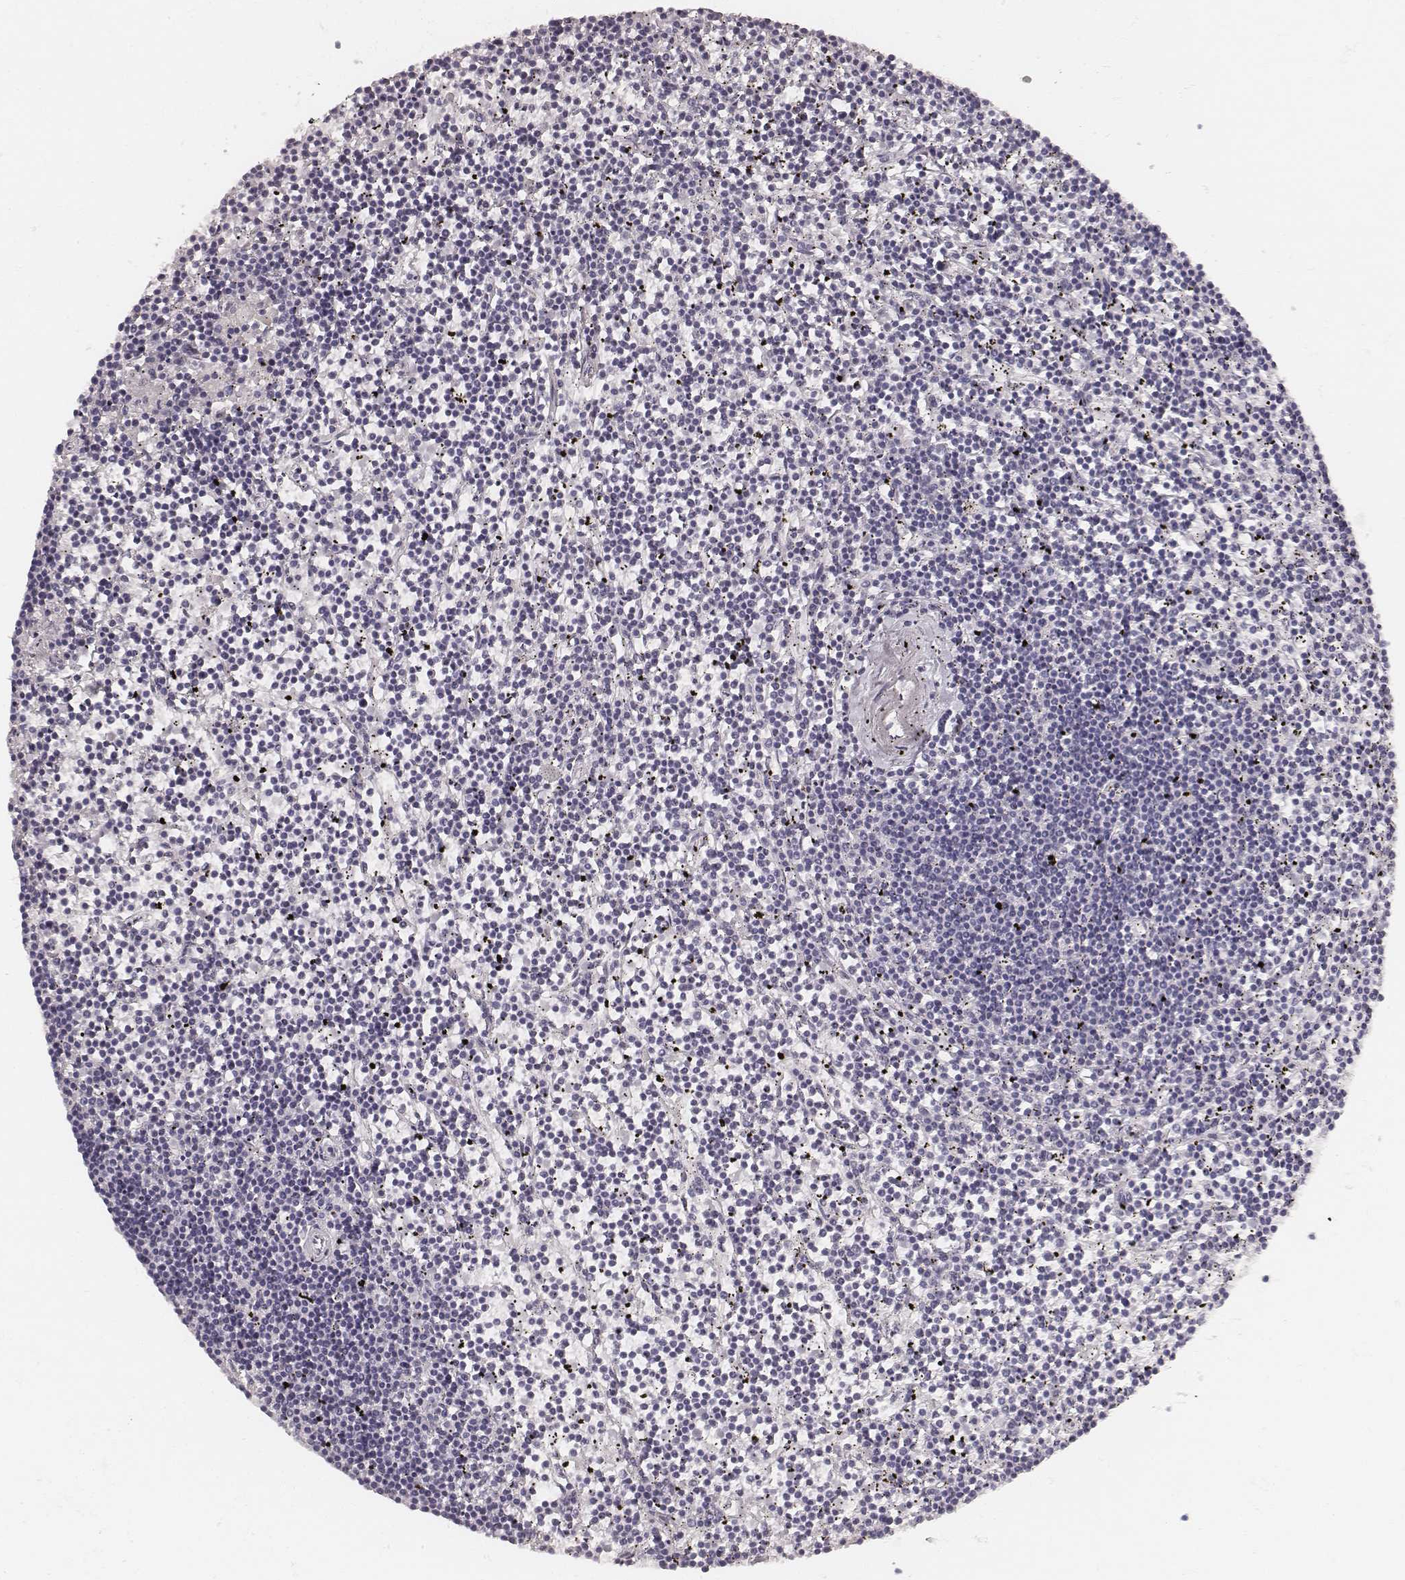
{"staining": {"intensity": "negative", "quantity": "none", "location": "none"}, "tissue": "lymphoma", "cell_type": "Tumor cells", "image_type": "cancer", "snomed": [{"axis": "morphology", "description": "Malignant lymphoma, non-Hodgkin's type, Low grade"}, {"axis": "topography", "description": "Spleen"}], "caption": "Micrograph shows no significant protein expression in tumor cells of malignant lymphoma, non-Hodgkin's type (low-grade).", "gene": "HNF4G", "patient": {"sex": "female", "age": 19}}